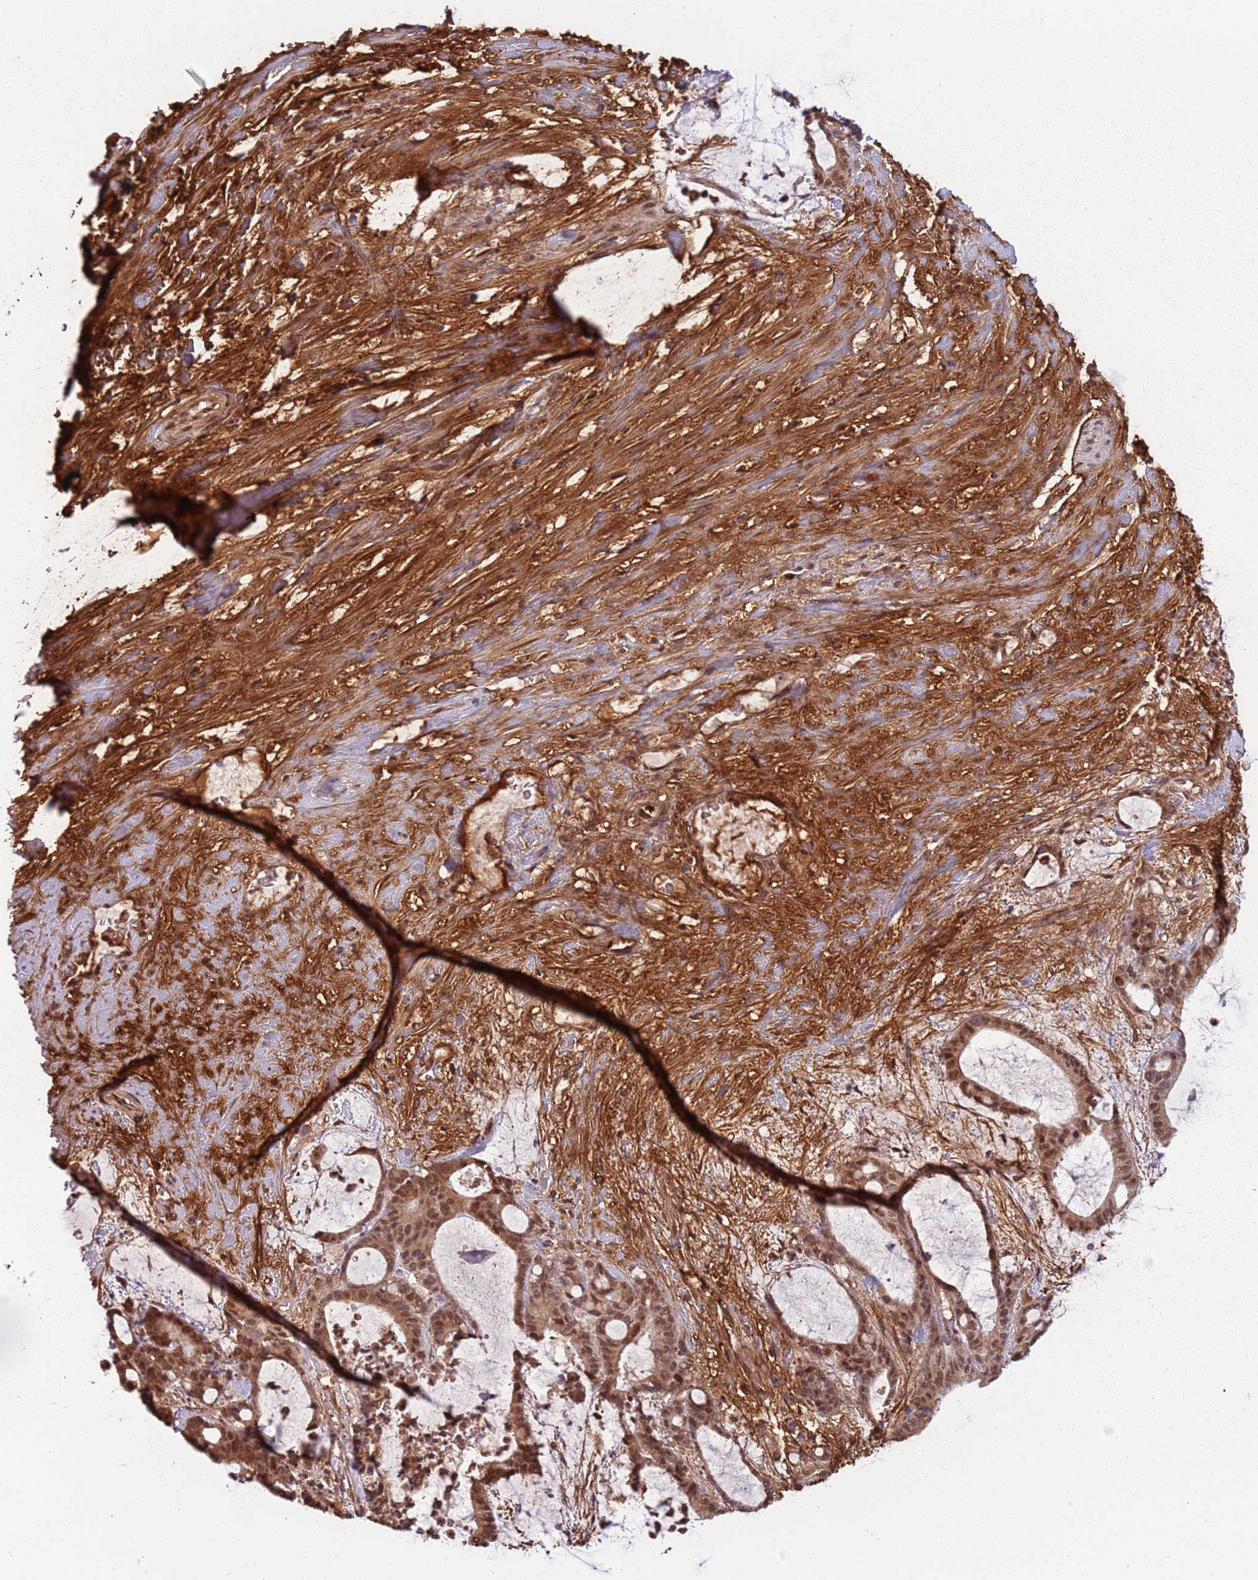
{"staining": {"intensity": "moderate", "quantity": ">75%", "location": "cytoplasmic/membranous,nuclear"}, "tissue": "liver cancer", "cell_type": "Tumor cells", "image_type": "cancer", "snomed": [{"axis": "morphology", "description": "Normal tissue, NOS"}, {"axis": "morphology", "description": "Cholangiocarcinoma"}, {"axis": "topography", "description": "Liver"}, {"axis": "topography", "description": "Peripheral nerve tissue"}], "caption": "This micrograph exhibits immunohistochemistry (IHC) staining of liver cancer (cholangiocarcinoma), with medium moderate cytoplasmic/membranous and nuclear expression in approximately >75% of tumor cells.", "gene": "POLR3H", "patient": {"sex": "female", "age": 73}}